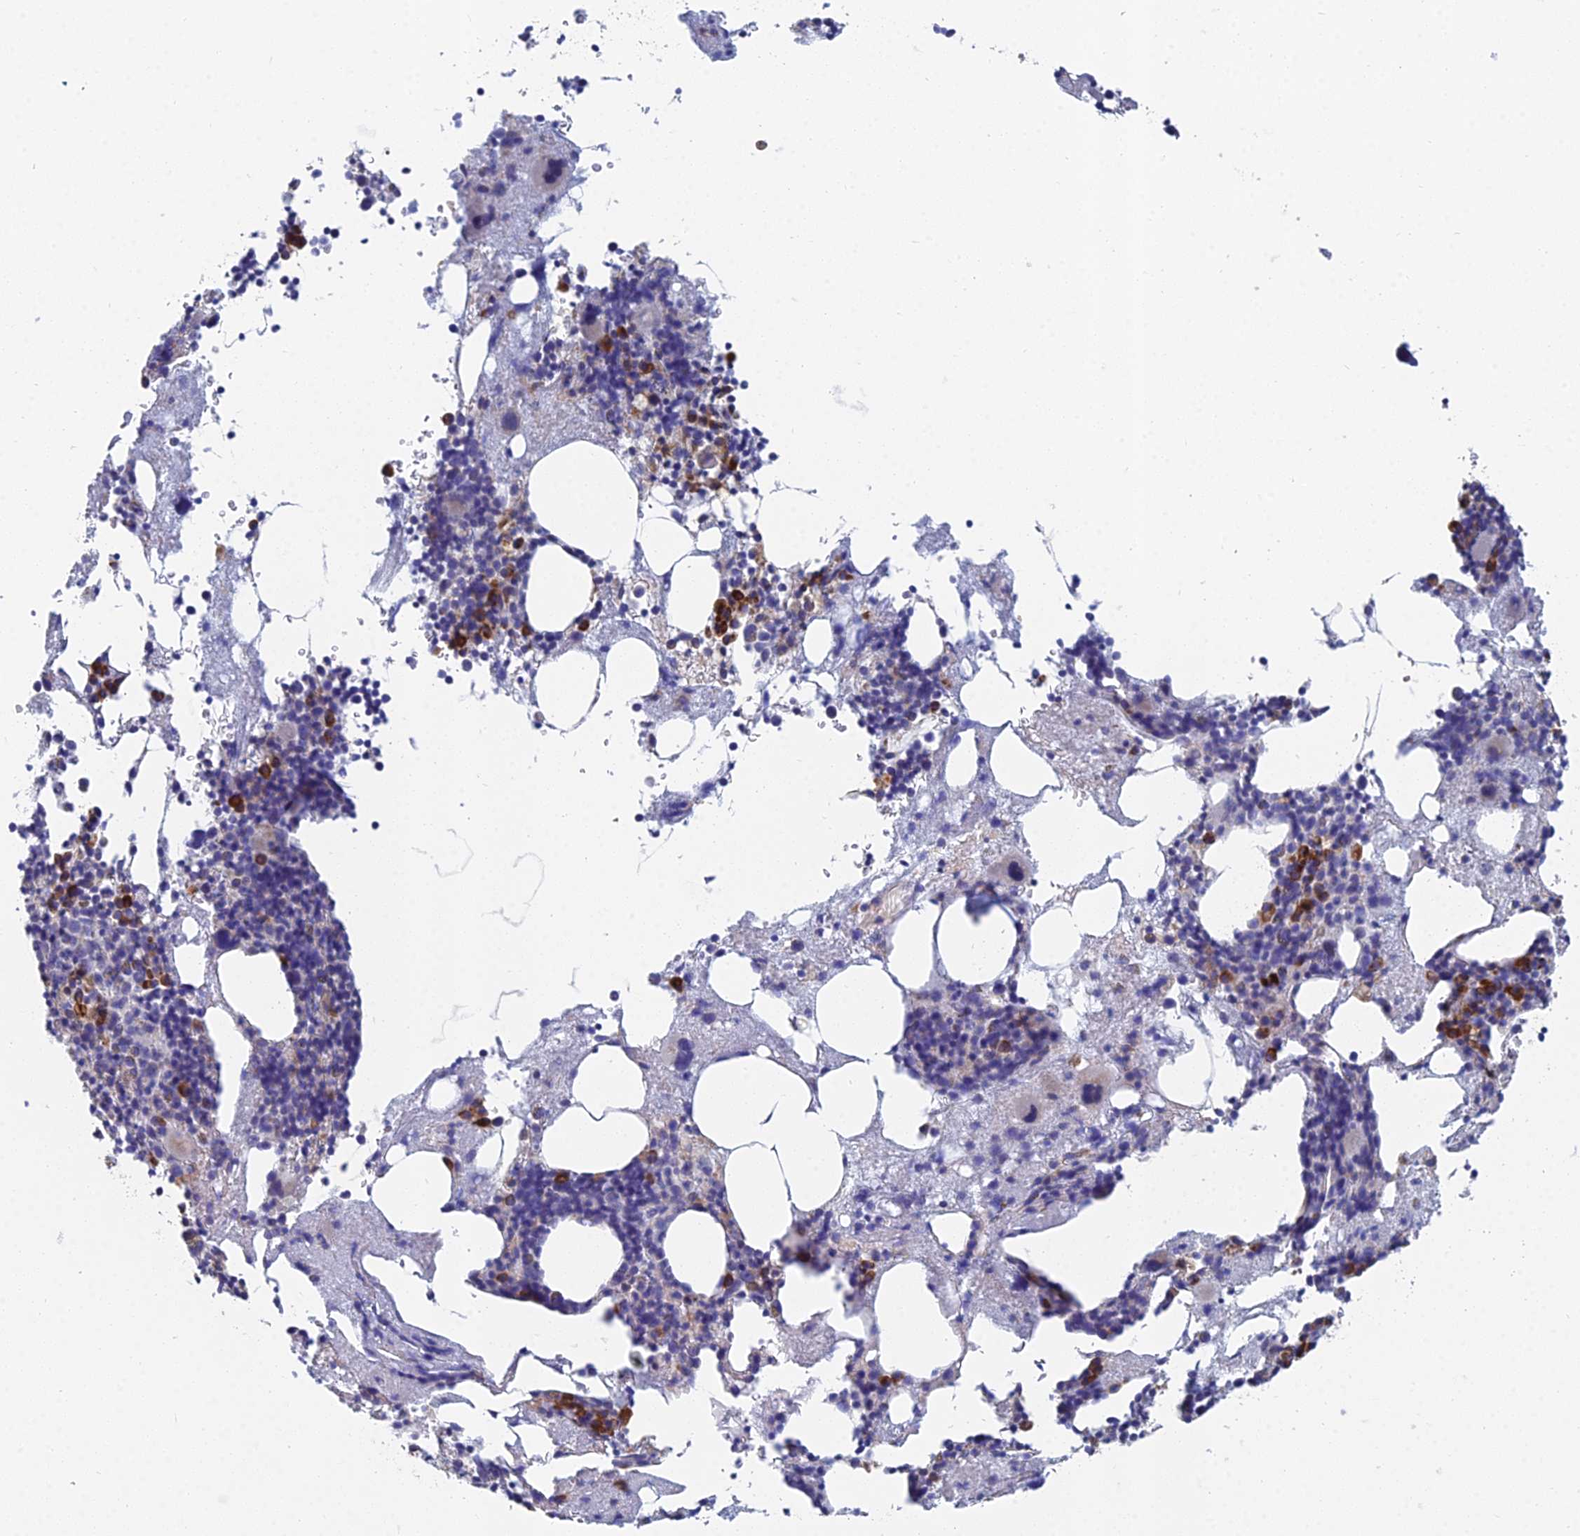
{"staining": {"intensity": "strong", "quantity": "<25%", "location": "cytoplasmic/membranous"}, "tissue": "bone marrow", "cell_type": "Hematopoietic cells", "image_type": "normal", "snomed": [{"axis": "morphology", "description": "Normal tissue, NOS"}, {"axis": "topography", "description": "Bone marrow"}], "caption": "About <25% of hematopoietic cells in normal human bone marrow show strong cytoplasmic/membranous protein staining as visualized by brown immunohistochemical staining.", "gene": "CRACR2B", "patient": {"sex": "male", "age": 75}}